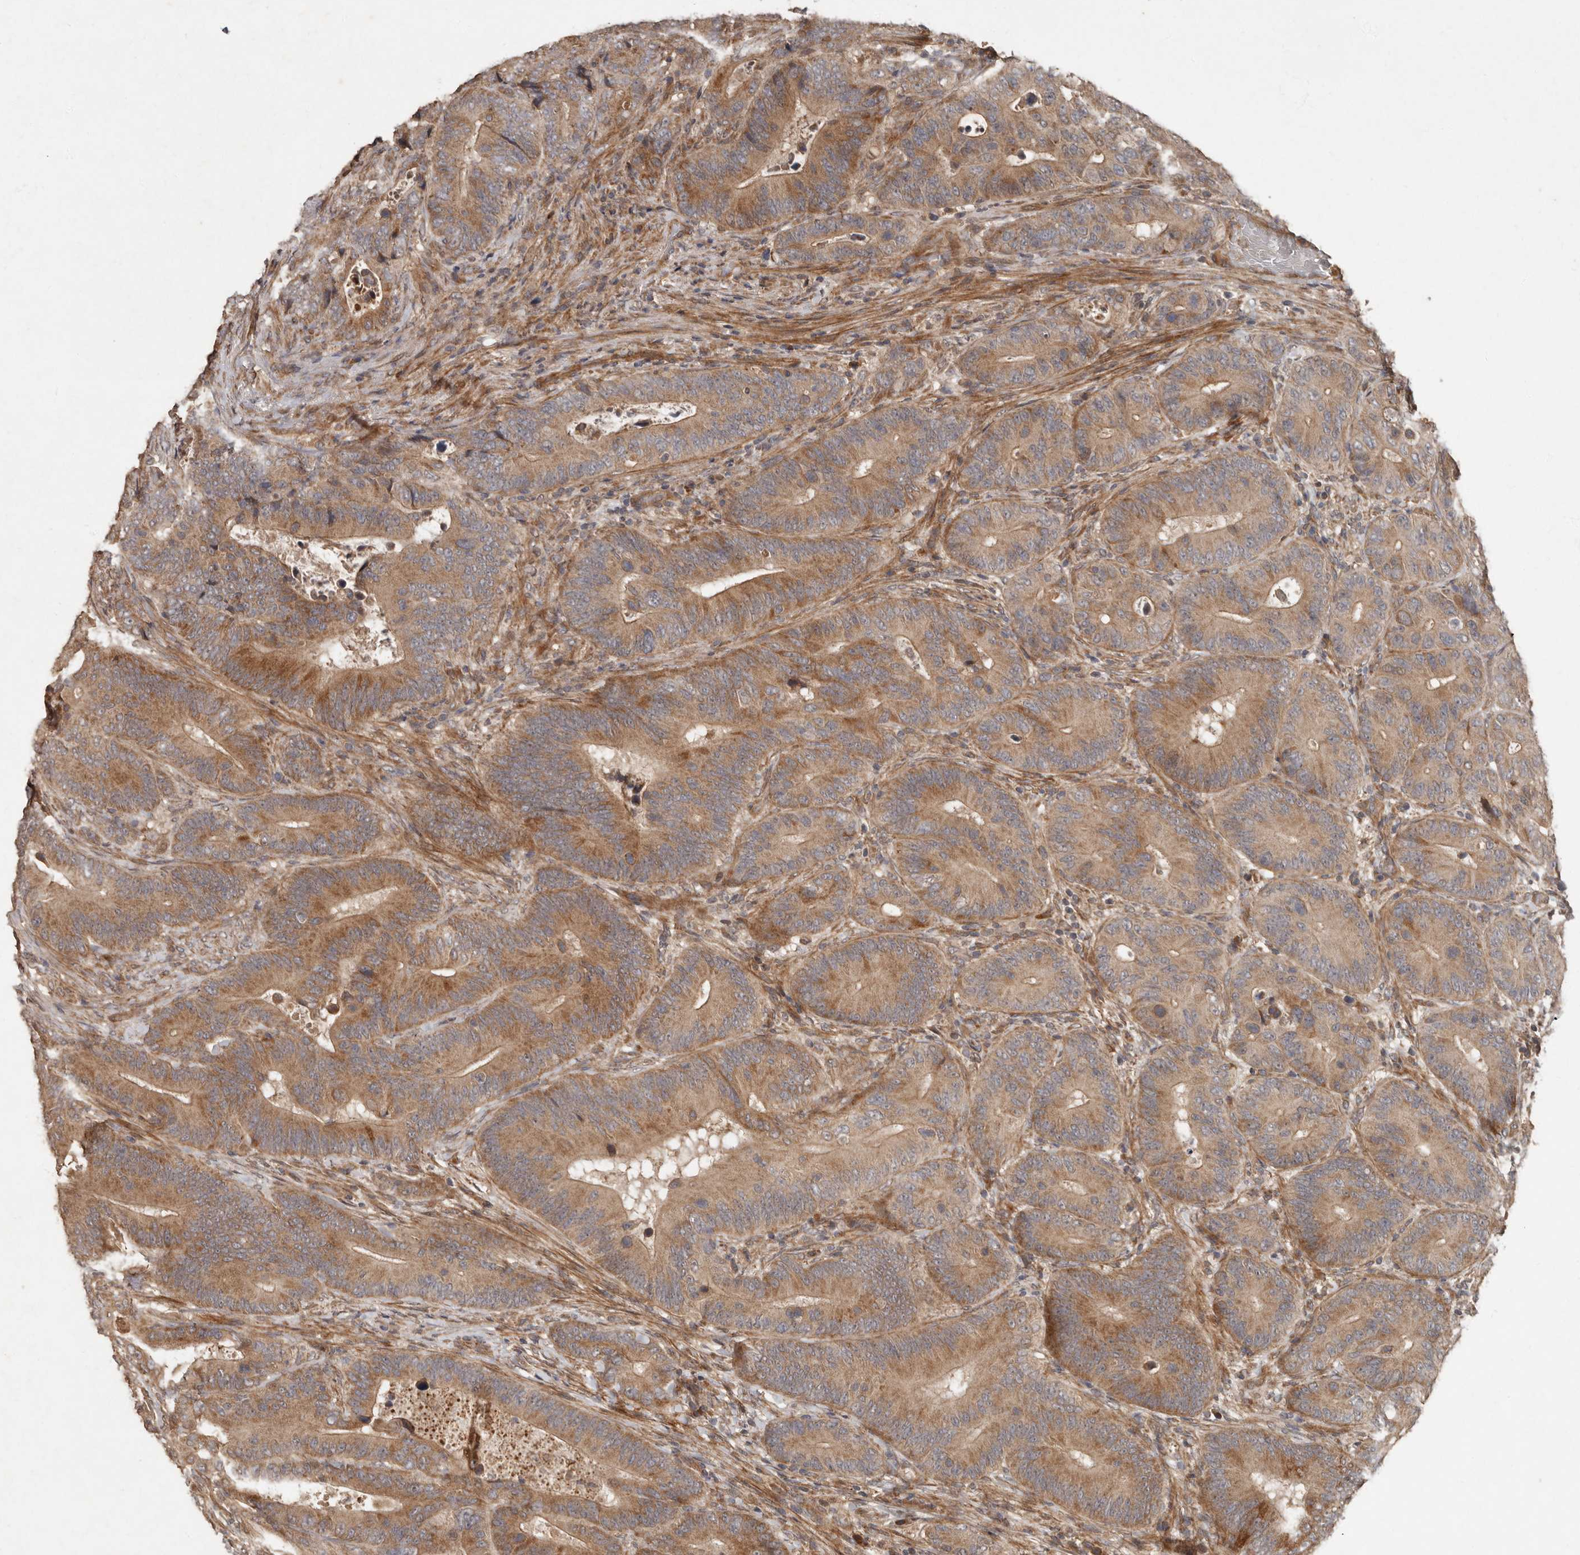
{"staining": {"intensity": "moderate", "quantity": ">75%", "location": "cytoplasmic/membranous"}, "tissue": "colorectal cancer", "cell_type": "Tumor cells", "image_type": "cancer", "snomed": [{"axis": "morphology", "description": "Adenocarcinoma, NOS"}, {"axis": "topography", "description": "Colon"}], "caption": "Immunohistochemistry staining of colorectal cancer (adenocarcinoma), which displays medium levels of moderate cytoplasmic/membranous positivity in about >75% of tumor cells indicating moderate cytoplasmic/membranous protein positivity. The staining was performed using DAB (brown) for protein detection and nuclei were counterstained in hematoxylin (blue).", "gene": "KIF26B", "patient": {"sex": "male", "age": 83}}